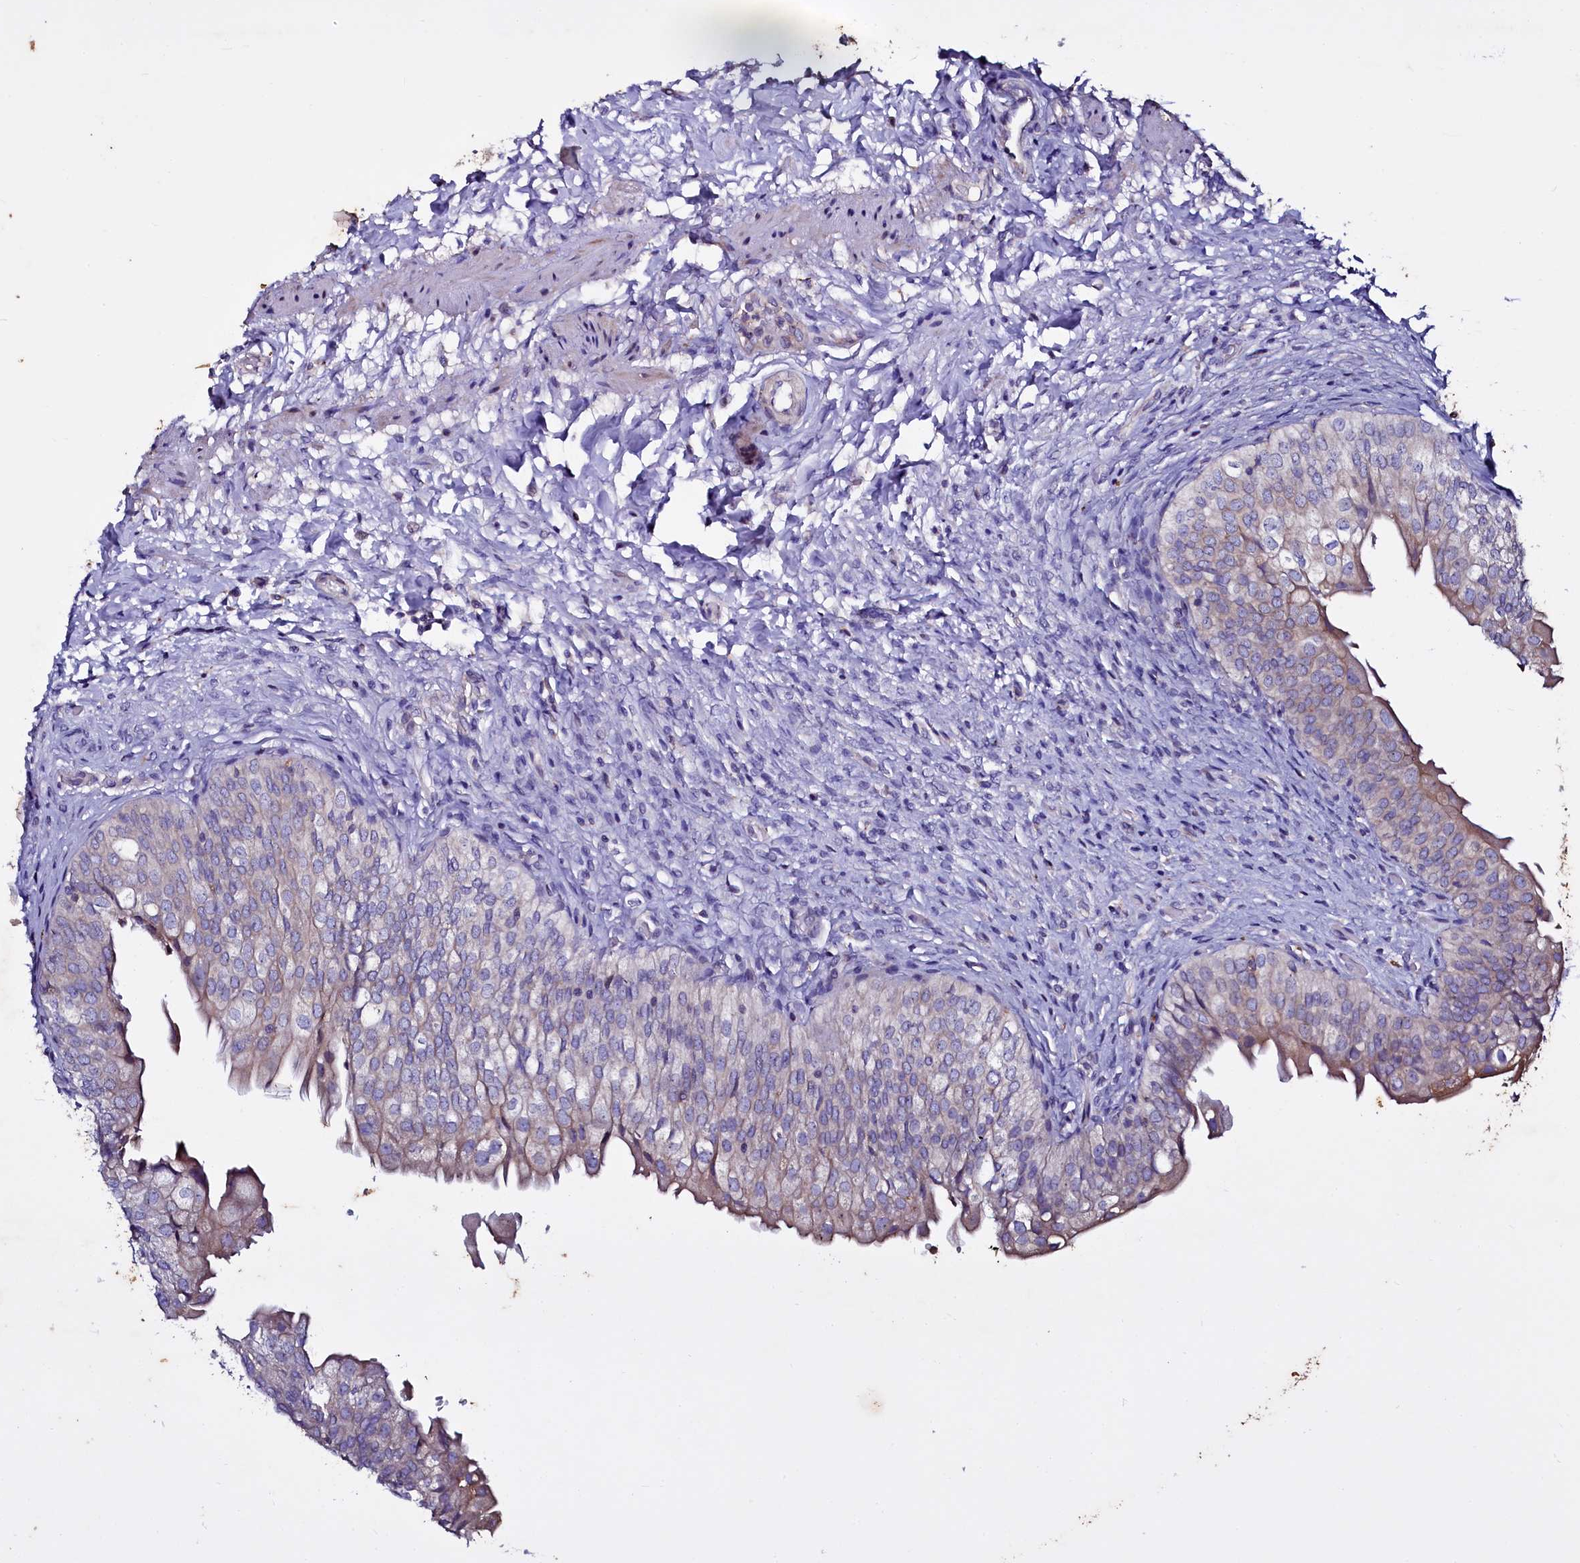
{"staining": {"intensity": "weak", "quantity": "<25%", "location": "cytoplasmic/membranous"}, "tissue": "urinary bladder", "cell_type": "Urothelial cells", "image_type": "normal", "snomed": [{"axis": "morphology", "description": "Normal tissue, NOS"}, {"axis": "topography", "description": "Urinary bladder"}], "caption": "DAB (3,3'-diaminobenzidine) immunohistochemical staining of unremarkable human urinary bladder exhibits no significant staining in urothelial cells. (DAB immunohistochemistry visualized using brightfield microscopy, high magnification).", "gene": "SELENOT", "patient": {"sex": "male", "age": 55}}